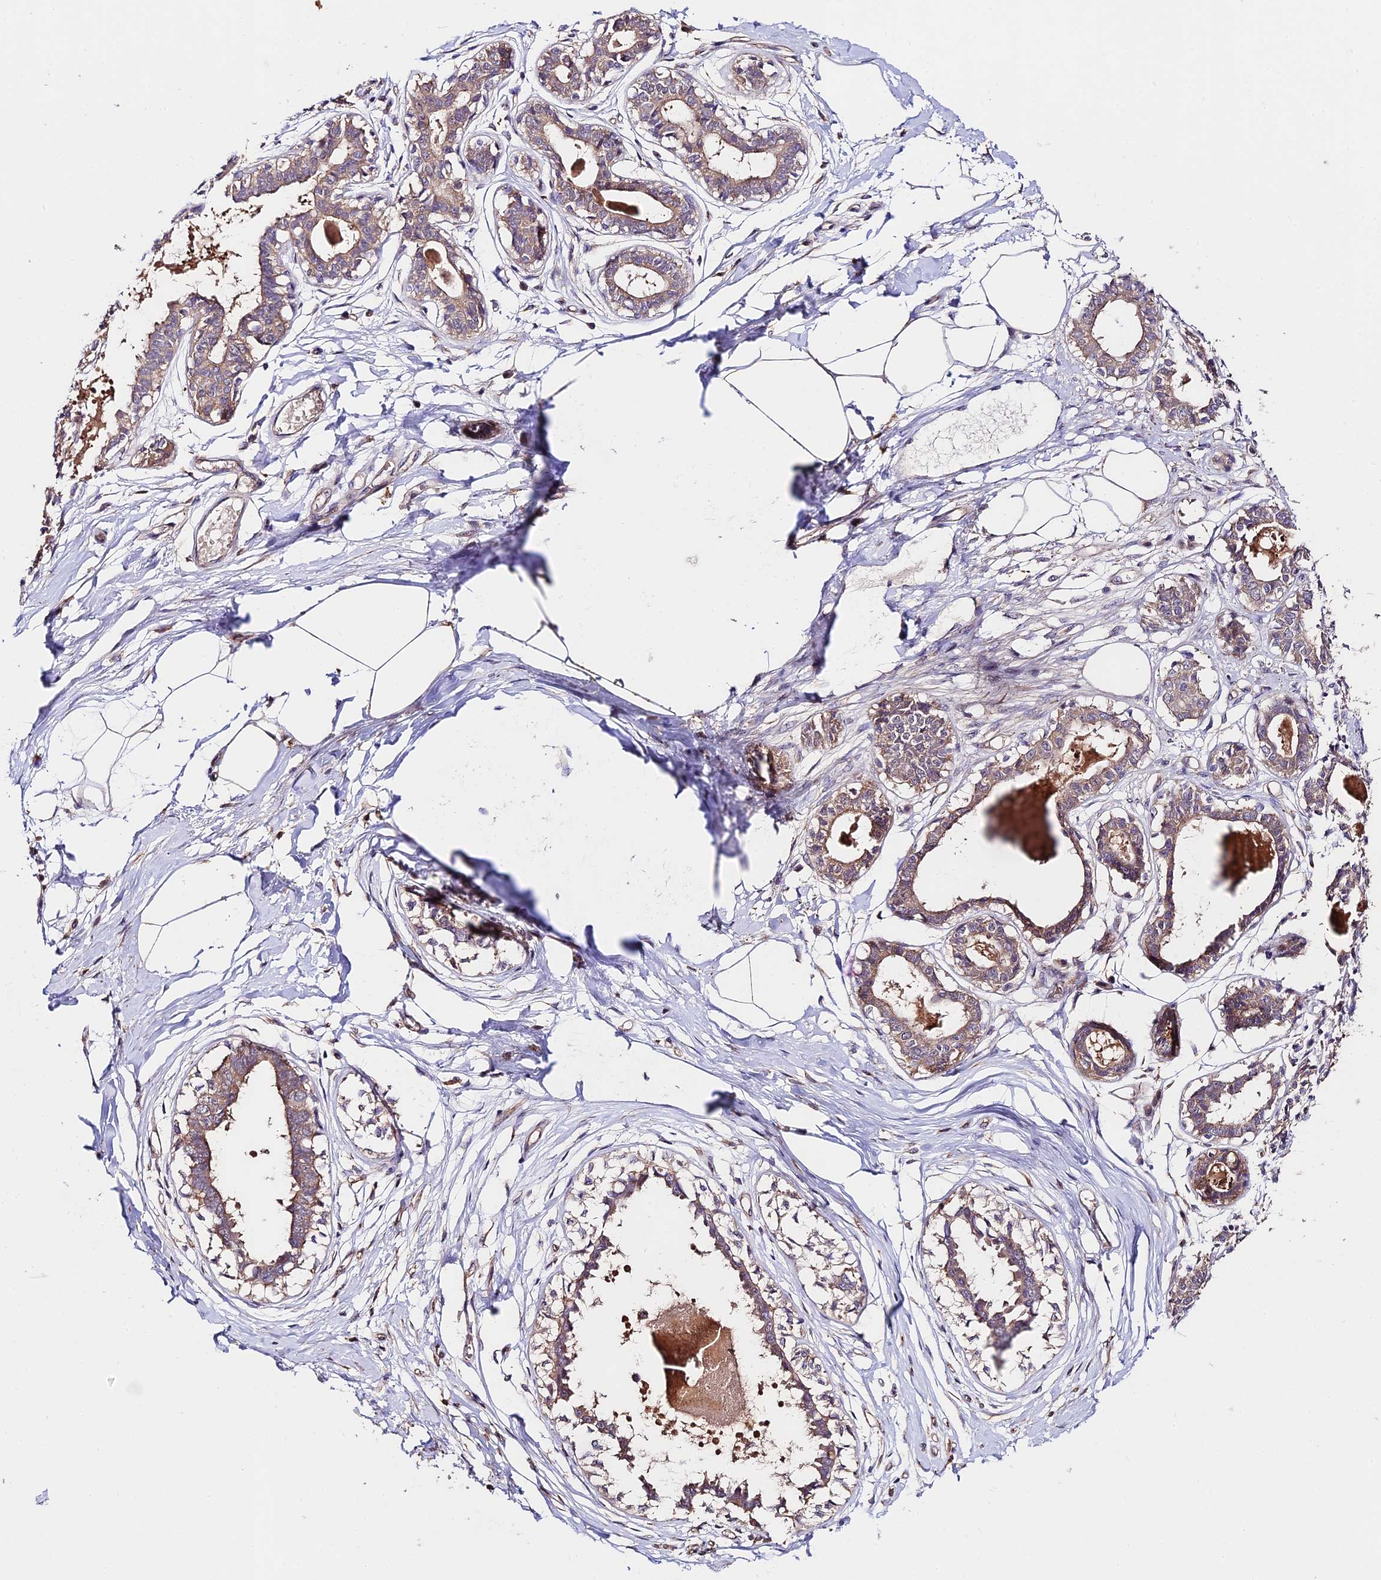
{"staining": {"intensity": "moderate", "quantity": ">75%", "location": "cytoplasmic/membranous"}, "tissue": "breast", "cell_type": "Adipocytes", "image_type": "normal", "snomed": [{"axis": "morphology", "description": "Normal tissue, NOS"}, {"axis": "topography", "description": "Breast"}], "caption": "Moderate cytoplasmic/membranous protein staining is present in approximately >75% of adipocytes in breast. Immunohistochemistry (ihc) stains the protein in brown and the nuclei are stained blue.", "gene": "C3orf20", "patient": {"sex": "female", "age": 45}}